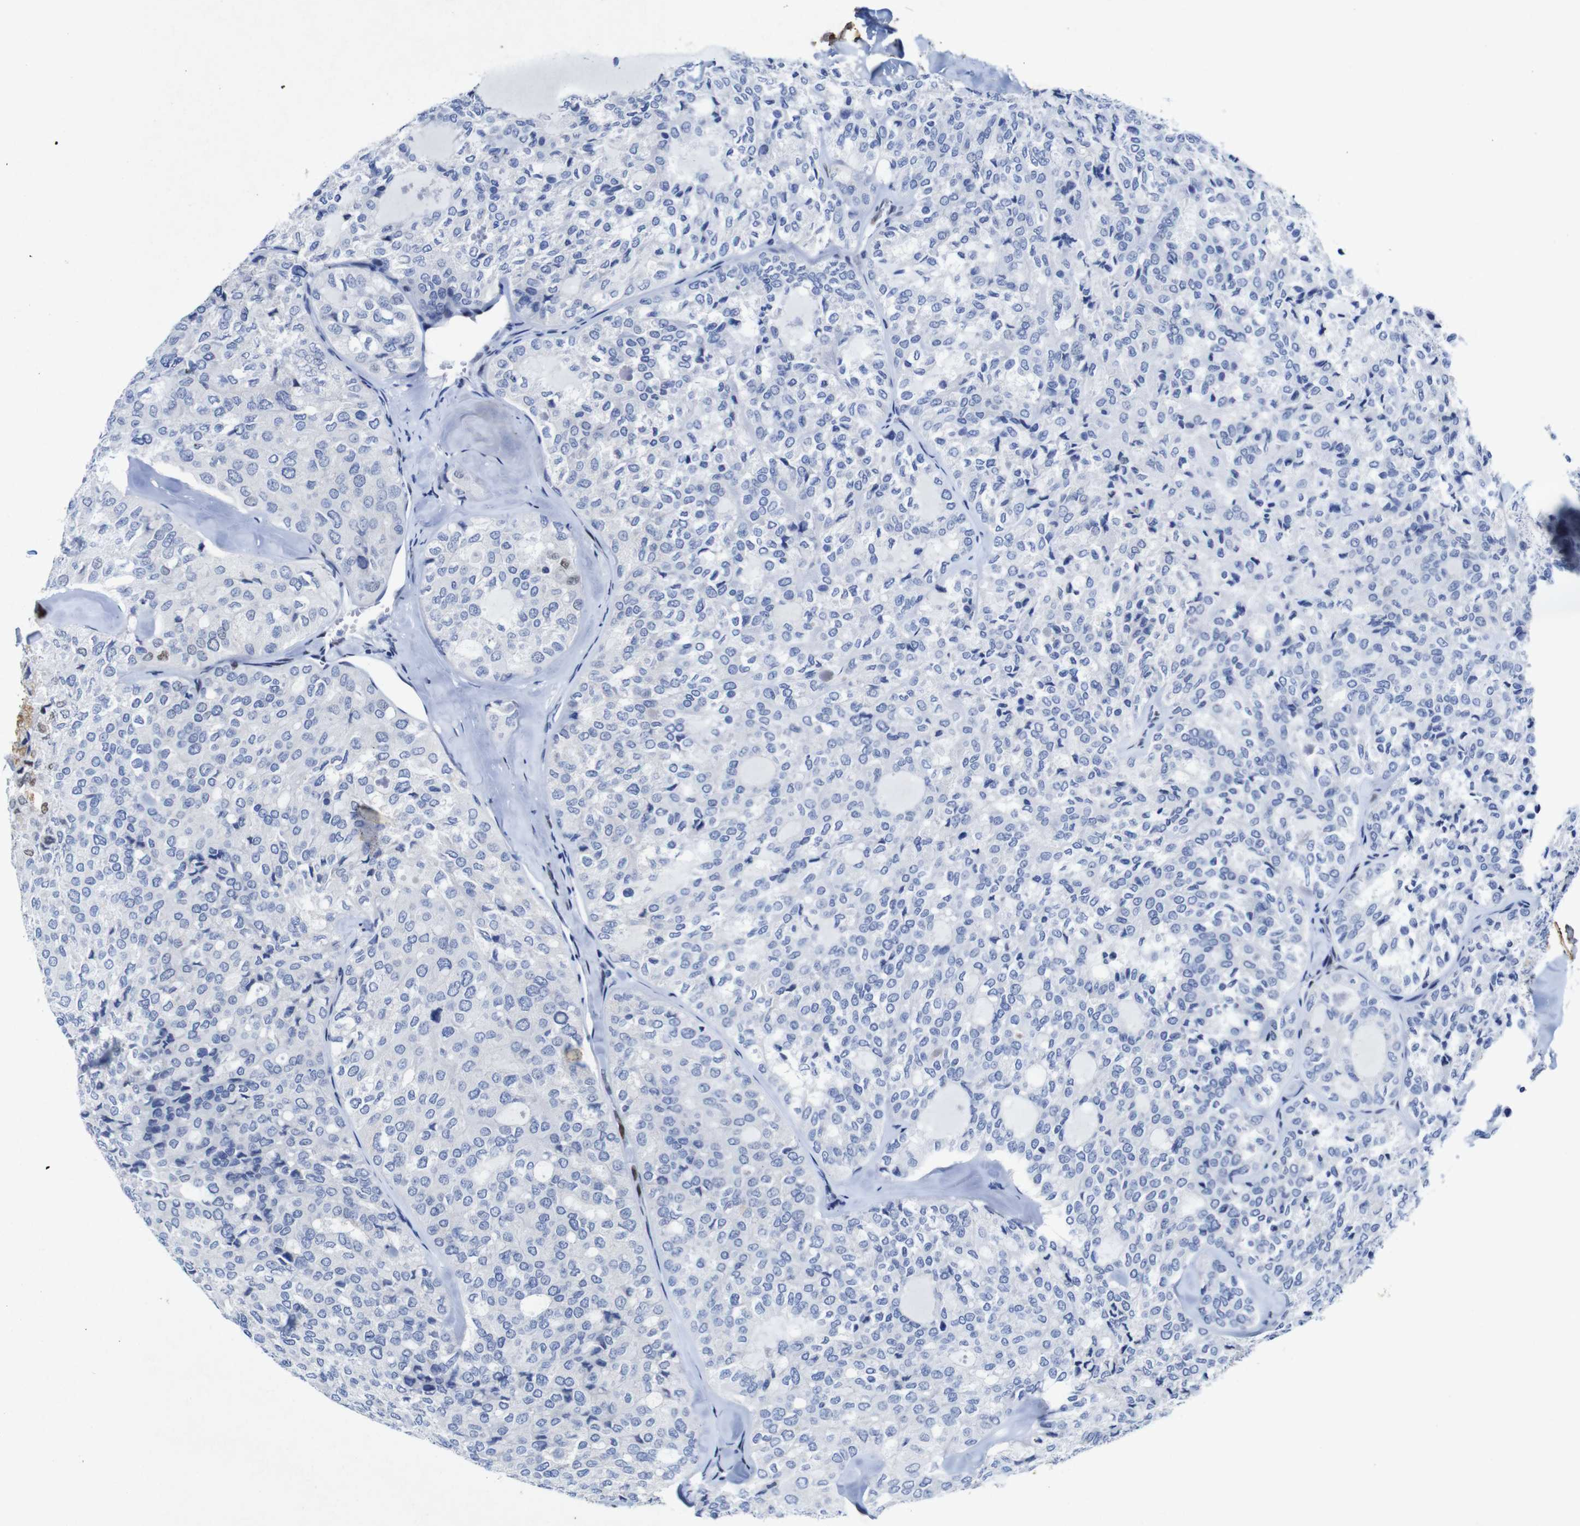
{"staining": {"intensity": "negative", "quantity": "none", "location": "none"}, "tissue": "thyroid cancer", "cell_type": "Tumor cells", "image_type": "cancer", "snomed": [{"axis": "morphology", "description": "Follicular adenoma carcinoma, NOS"}, {"axis": "topography", "description": "Thyroid gland"}], "caption": "Thyroid follicular adenoma carcinoma was stained to show a protein in brown. There is no significant expression in tumor cells.", "gene": "FOSL2", "patient": {"sex": "male", "age": 75}}